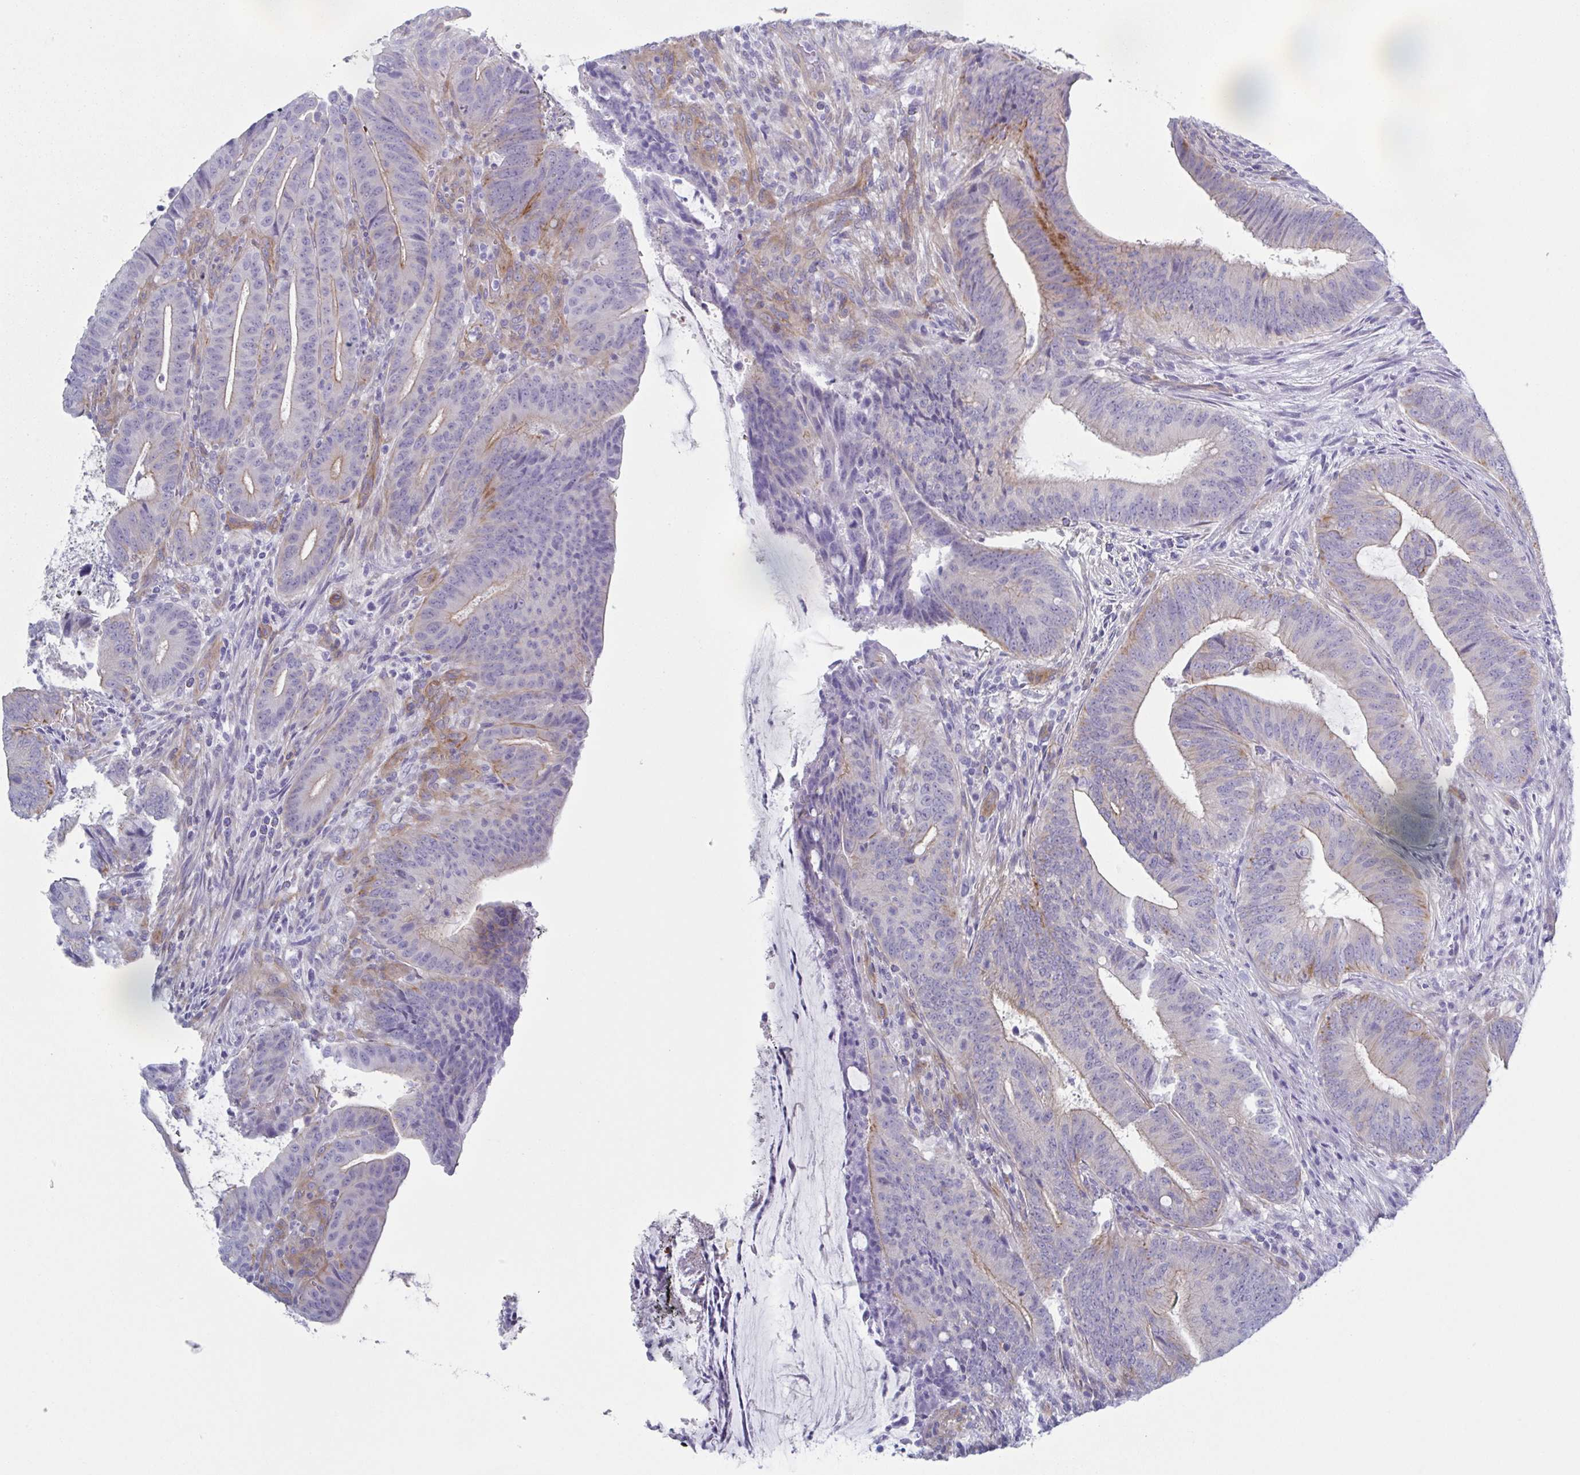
{"staining": {"intensity": "weak", "quantity": "<25%", "location": "cytoplasmic/membranous"}, "tissue": "colorectal cancer", "cell_type": "Tumor cells", "image_type": "cancer", "snomed": [{"axis": "morphology", "description": "Adenocarcinoma, NOS"}, {"axis": "topography", "description": "Colon"}], "caption": "IHC histopathology image of neoplastic tissue: adenocarcinoma (colorectal) stained with DAB (3,3'-diaminobenzidine) displays no significant protein expression in tumor cells.", "gene": "DYNC1I1", "patient": {"sex": "female", "age": 43}}